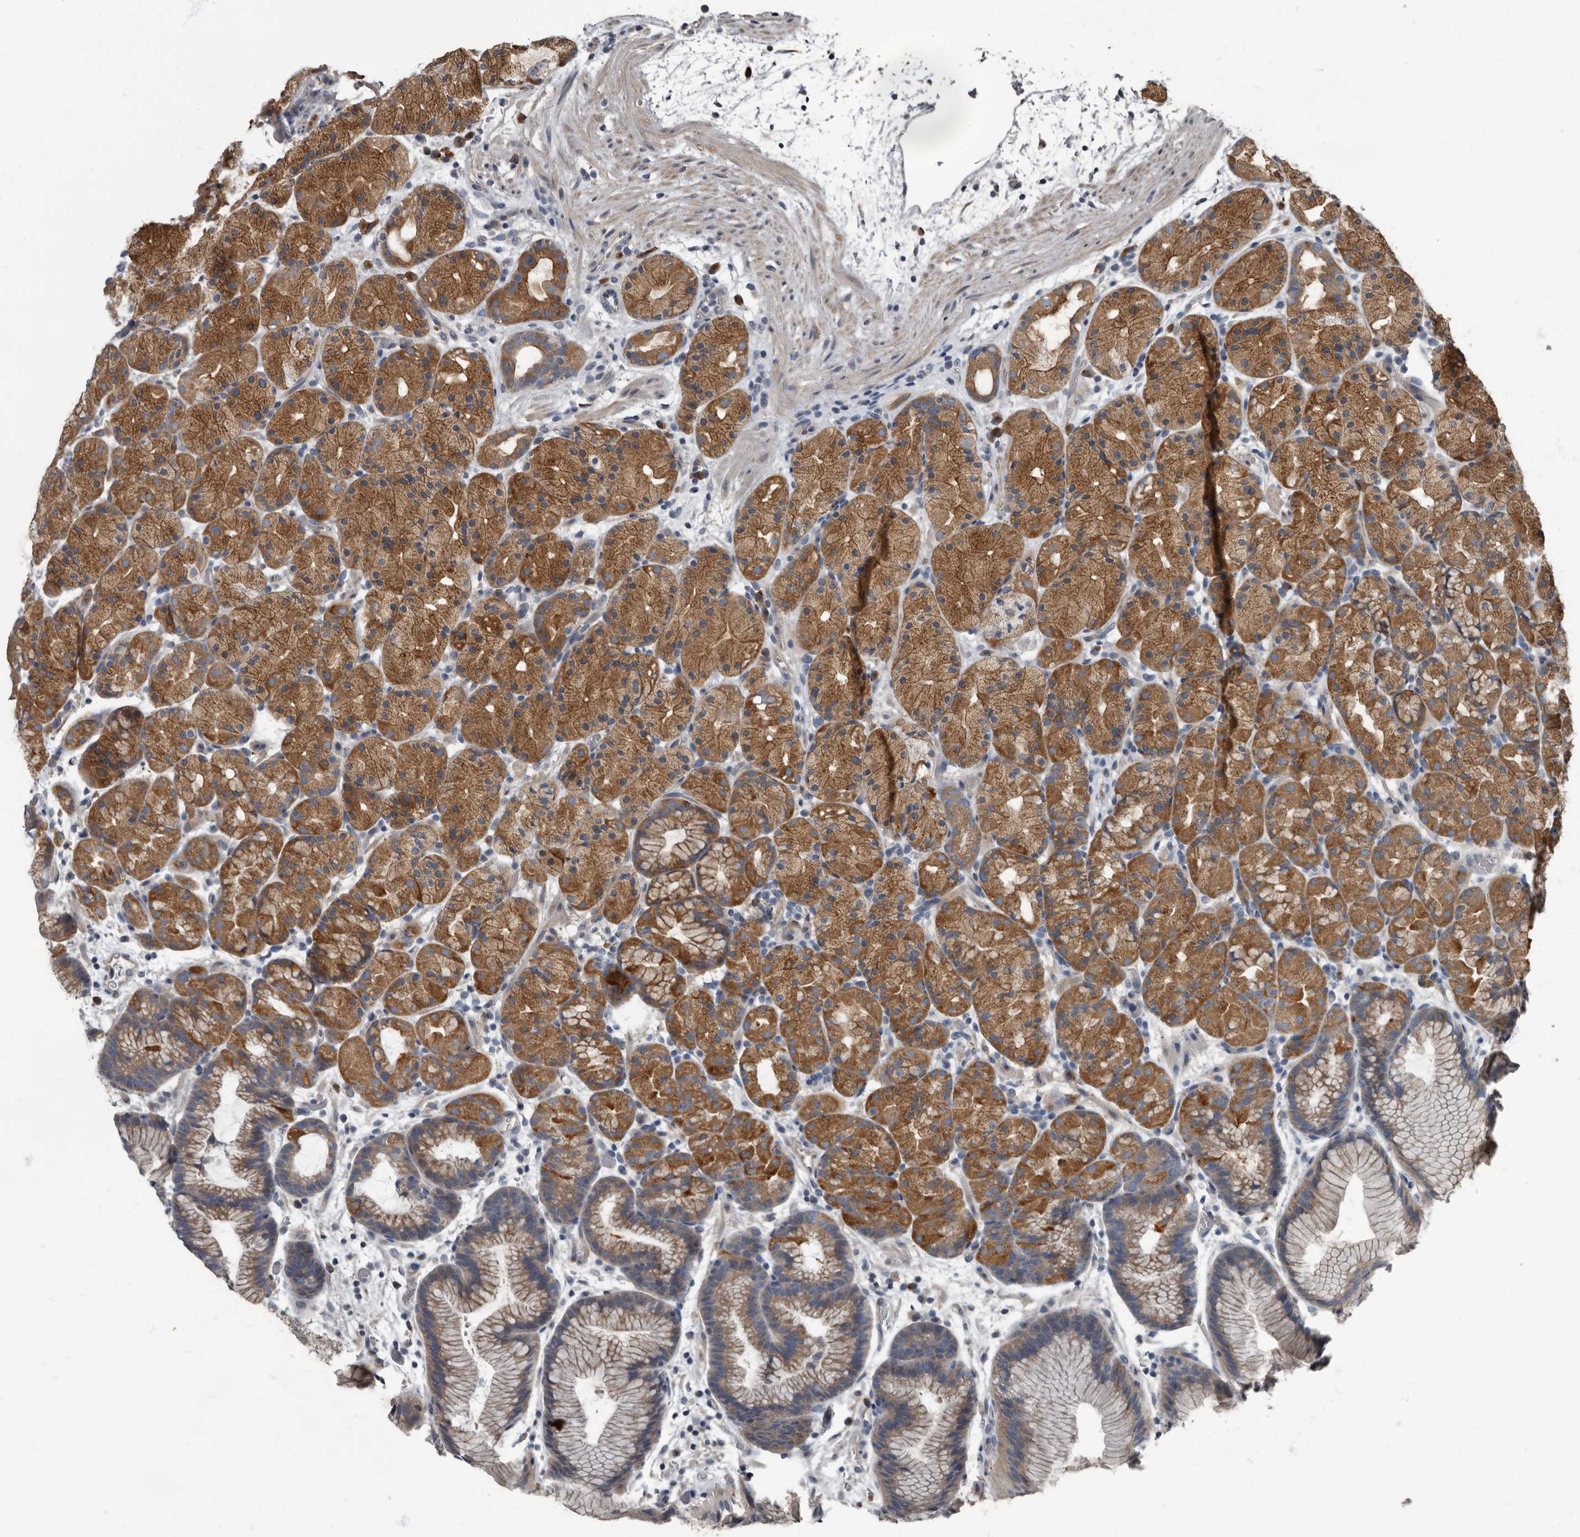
{"staining": {"intensity": "strong", "quantity": ">75%", "location": "cytoplasmic/membranous"}, "tissue": "stomach", "cell_type": "Glandular cells", "image_type": "normal", "snomed": [{"axis": "morphology", "description": "Normal tissue, NOS"}, {"axis": "topography", "description": "Stomach, upper"}], "caption": "Protein staining by IHC shows strong cytoplasmic/membranous staining in about >75% of glandular cells in unremarkable stomach.", "gene": "TPD52L1", "patient": {"sex": "male", "age": 48}}